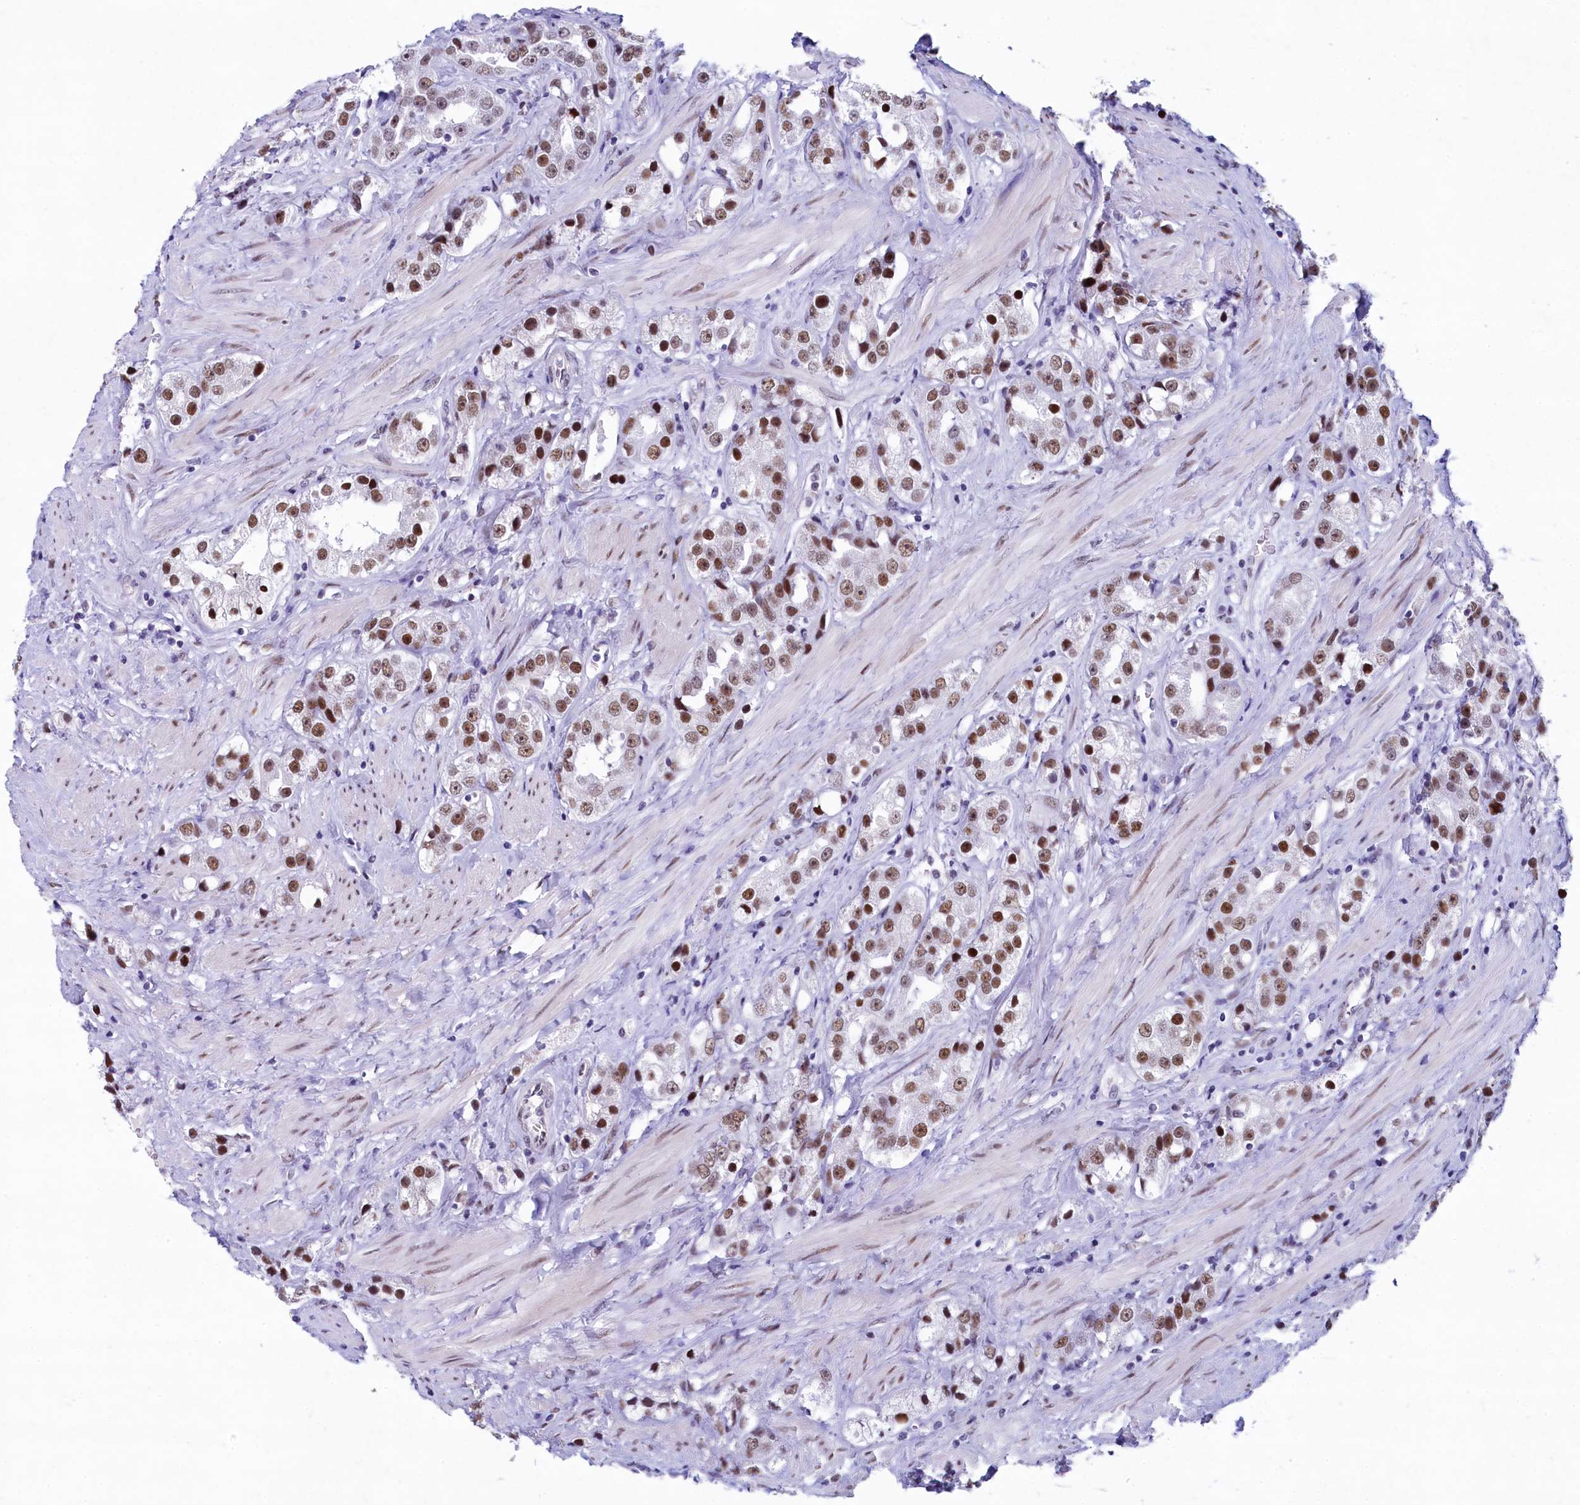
{"staining": {"intensity": "moderate", "quantity": ">75%", "location": "nuclear"}, "tissue": "prostate cancer", "cell_type": "Tumor cells", "image_type": "cancer", "snomed": [{"axis": "morphology", "description": "Adenocarcinoma, NOS"}, {"axis": "topography", "description": "Prostate"}], "caption": "A photomicrograph of human adenocarcinoma (prostate) stained for a protein shows moderate nuclear brown staining in tumor cells.", "gene": "SUGP2", "patient": {"sex": "male", "age": 79}}